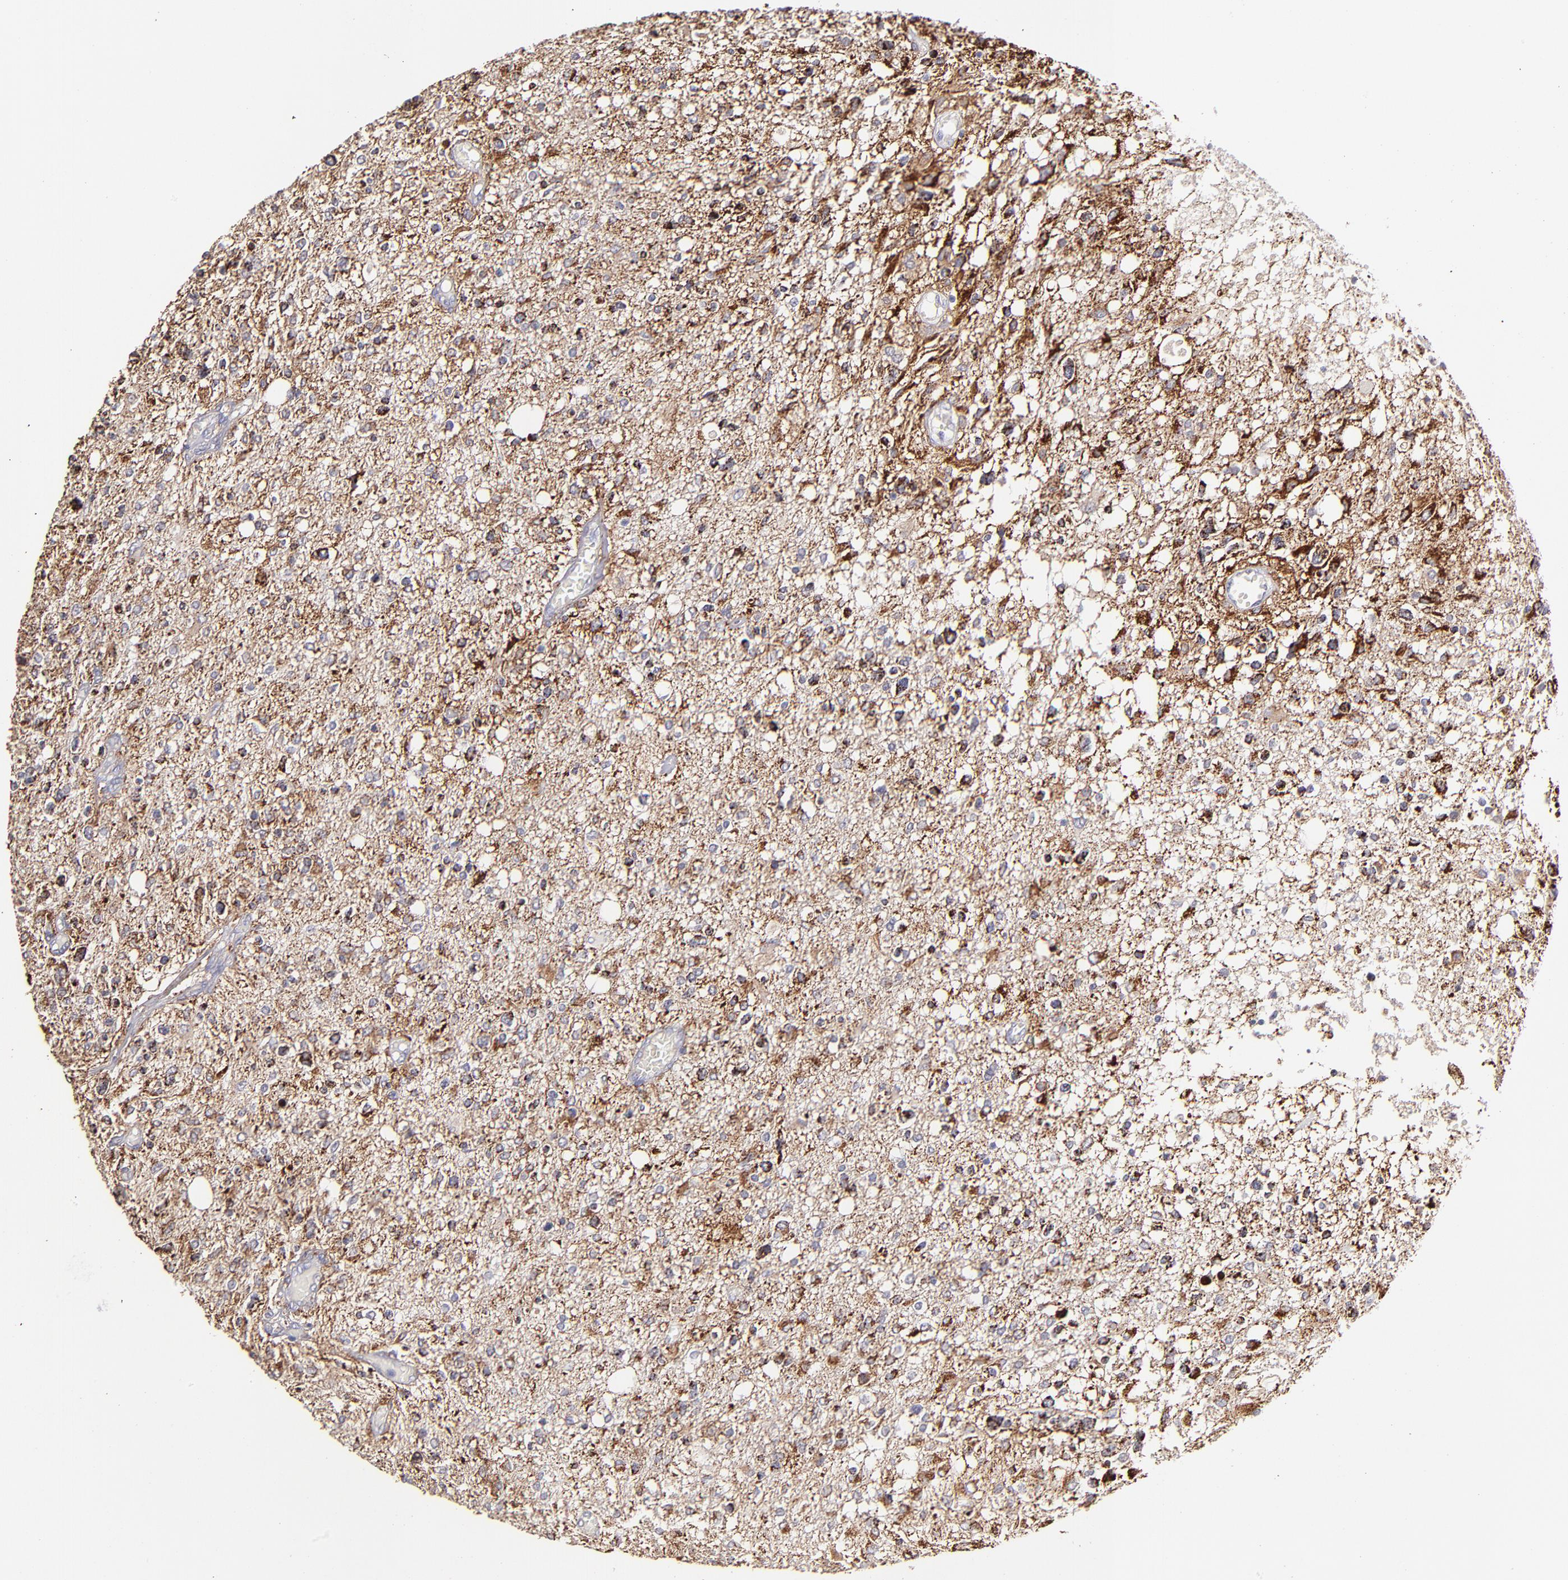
{"staining": {"intensity": "strong", "quantity": "25%-75%", "location": "cytoplasmic/membranous"}, "tissue": "glioma", "cell_type": "Tumor cells", "image_type": "cancer", "snomed": [{"axis": "morphology", "description": "Glioma, malignant, High grade"}, {"axis": "topography", "description": "Cerebral cortex"}], "caption": "Brown immunohistochemical staining in human high-grade glioma (malignant) shows strong cytoplasmic/membranous expression in about 25%-75% of tumor cells. The staining is performed using DAB (3,3'-diaminobenzidine) brown chromogen to label protein expression. The nuclei are counter-stained blue using hematoxylin.", "gene": "GLDC", "patient": {"sex": "male", "age": 76}}